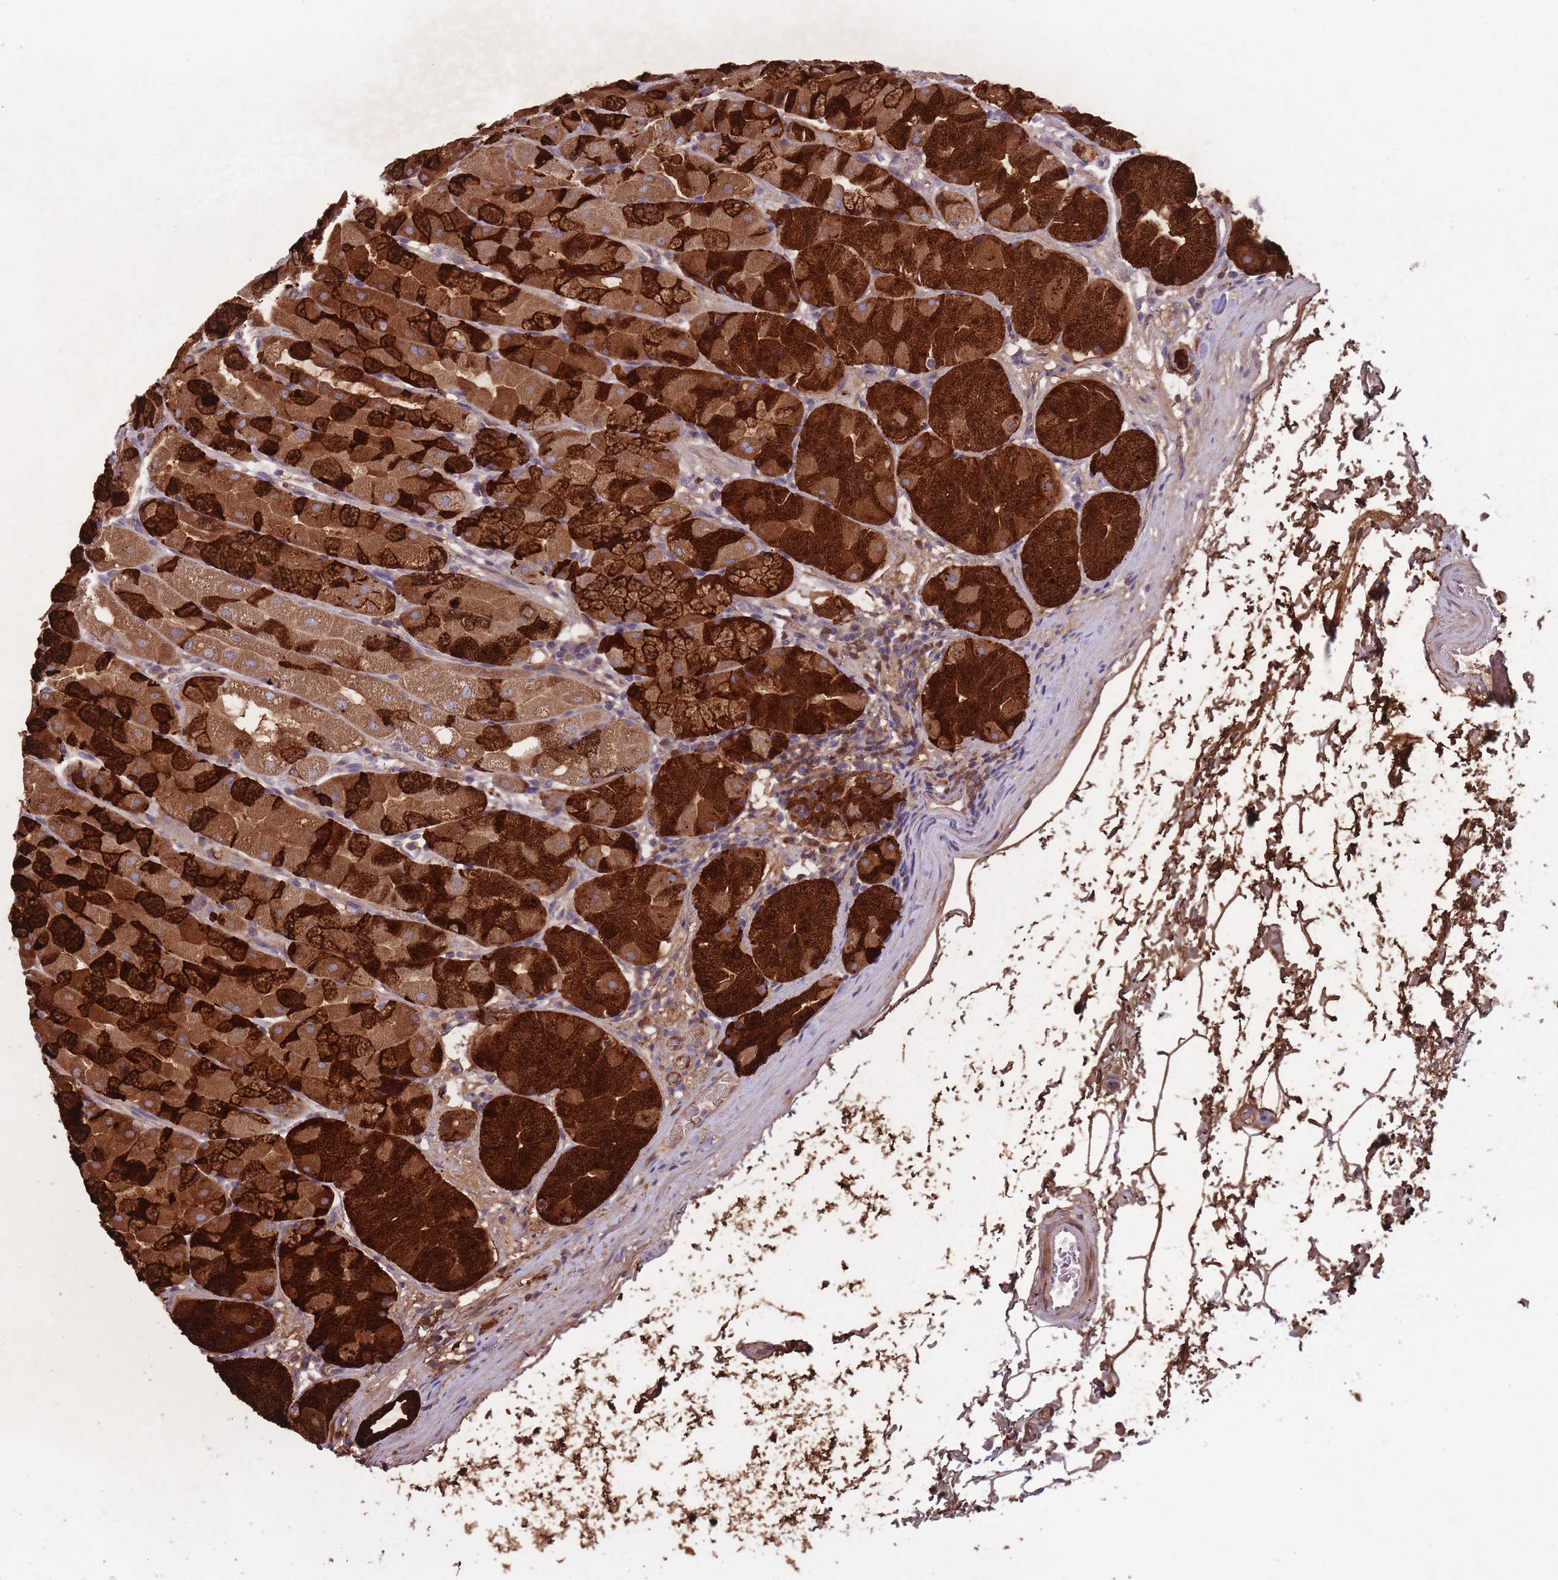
{"staining": {"intensity": "strong", "quantity": "25%-75%", "location": "cytoplasmic/membranous"}, "tissue": "stomach", "cell_type": "Glandular cells", "image_type": "normal", "snomed": [{"axis": "morphology", "description": "Normal tissue, NOS"}, {"axis": "topography", "description": "Stomach"}], "caption": "Stomach stained with a brown dye reveals strong cytoplasmic/membranous positive expression in about 25%-75% of glandular cells.", "gene": "ITPKC", "patient": {"sex": "male", "age": 57}}